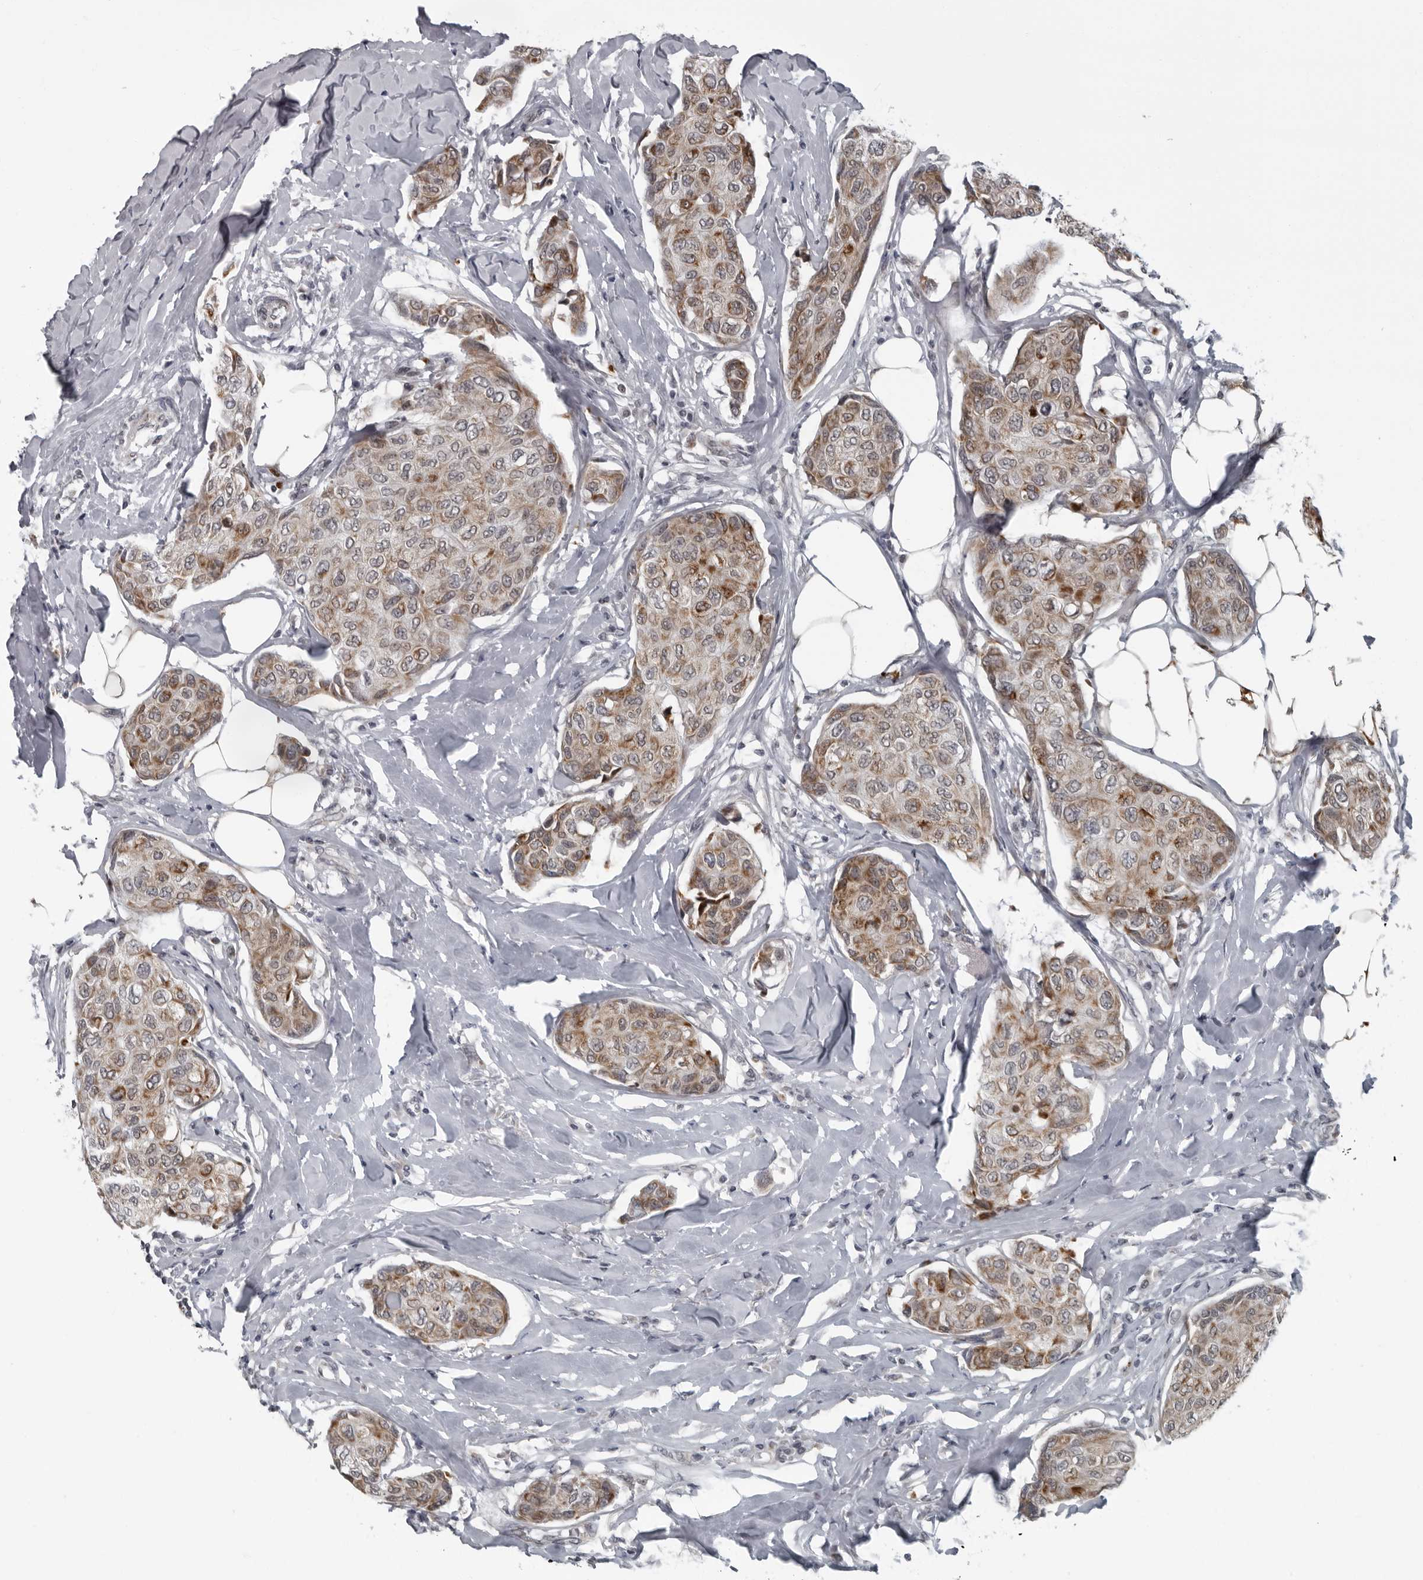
{"staining": {"intensity": "moderate", "quantity": ">75%", "location": "cytoplasmic/membranous"}, "tissue": "breast cancer", "cell_type": "Tumor cells", "image_type": "cancer", "snomed": [{"axis": "morphology", "description": "Duct carcinoma"}, {"axis": "topography", "description": "Breast"}], "caption": "Breast cancer (invasive ductal carcinoma) stained with immunohistochemistry demonstrates moderate cytoplasmic/membranous expression in about >75% of tumor cells.", "gene": "RTCA", "patient": {"sex": "female", "age": 80}}